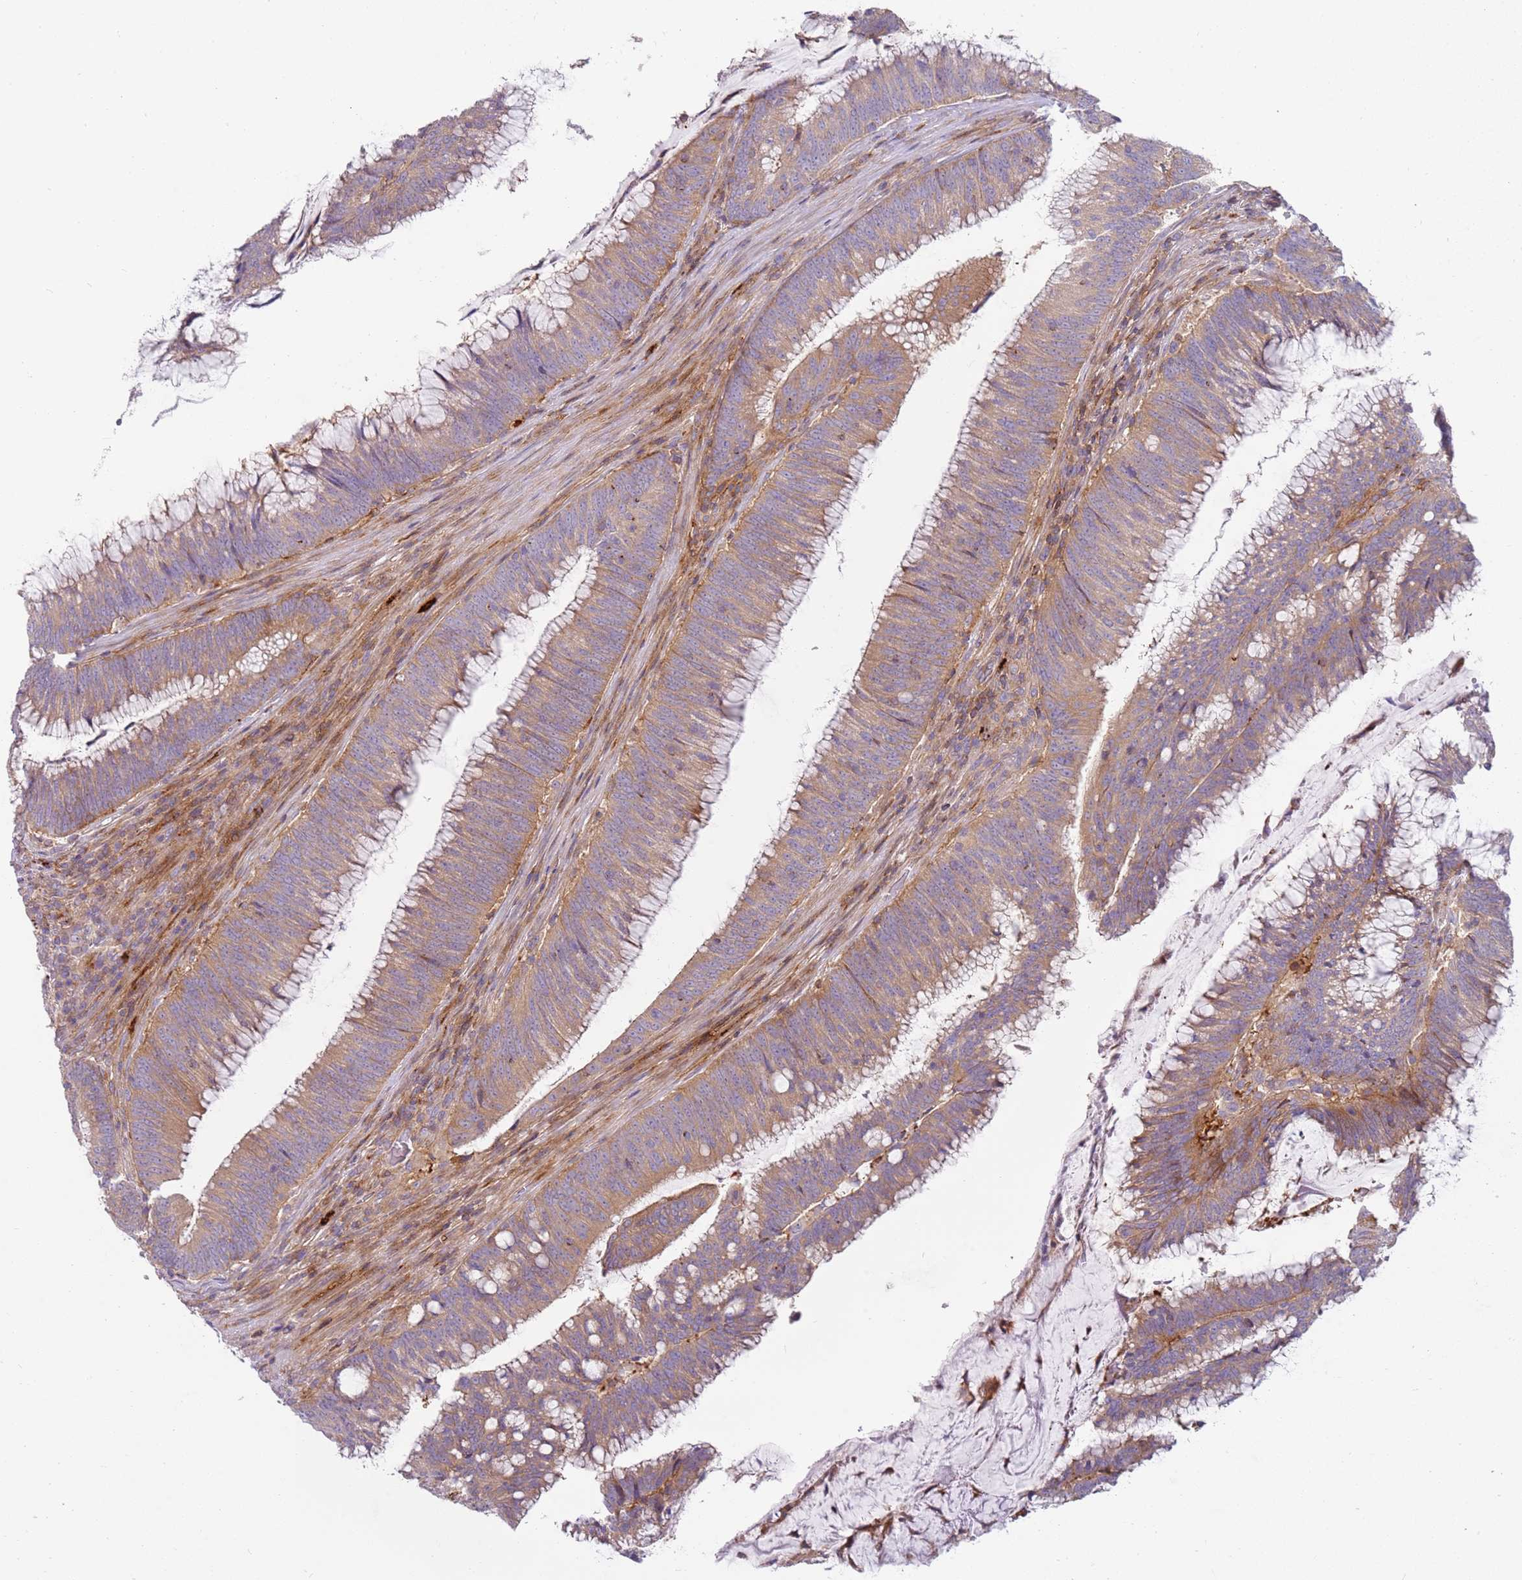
{"staining": {"intensity": "weak", "quantity": ">75%", "location": "cytoplasmic/membranous"}, "tissue": "colorectal cancer", "cell_type": "Tumor cells", "image_type": "cancer", "snomed": [{"axis": "morphology", "description": "Adenocarcinoma, NOS"}, {"axis": "topography", "description": "Rectum"}], "caption": "An immunohistochemistry (IHC) histopathology image of tumor tissue is shown. Protein staining in brown labels weak cytoplasmic/membranous positivity in colorectal cancer within tumor cells.", "gene": "FPR1", "patient": {"sex": "female", "age": 77}}